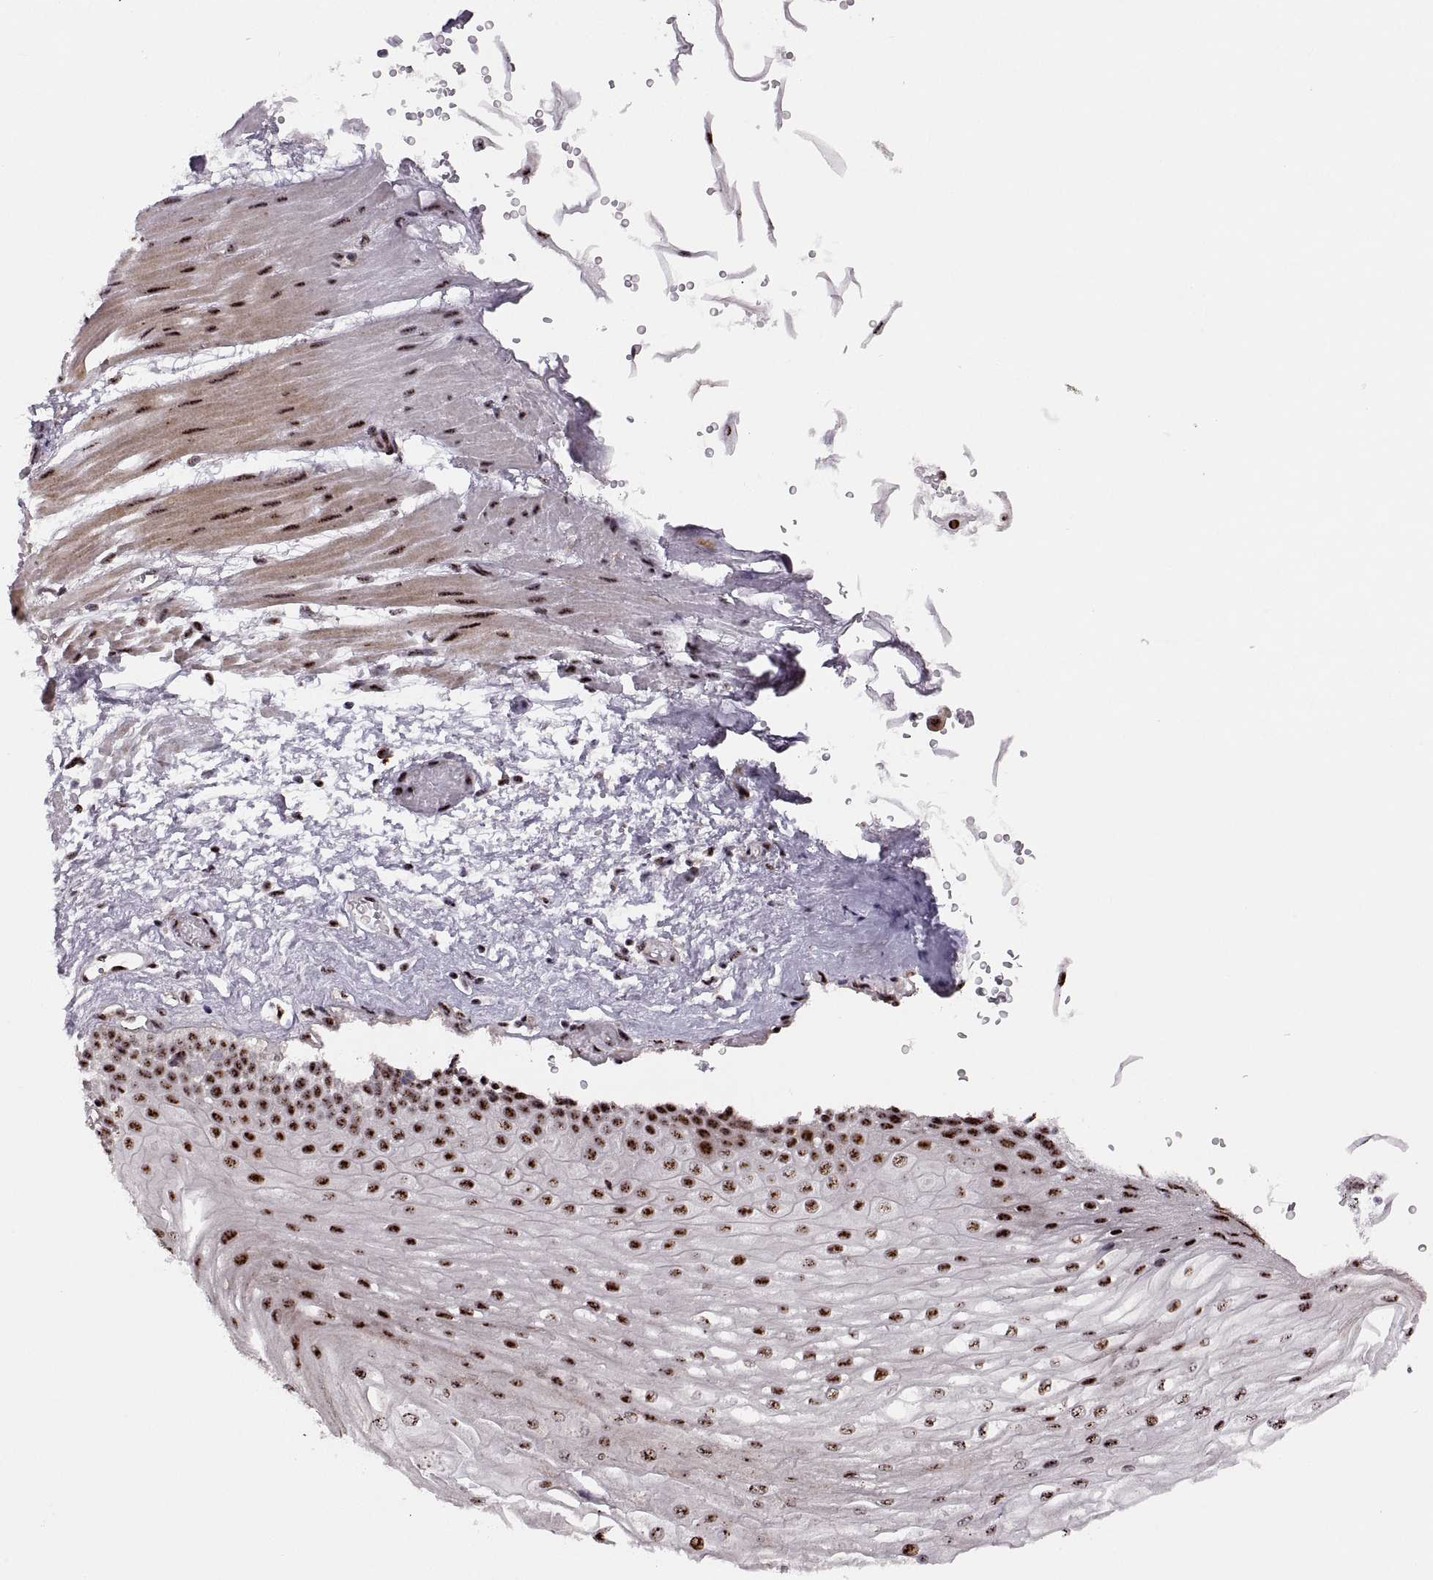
{"staining": {"intensity": "strong", "quantity": ">75%", "location": "nuclear"}, "tissue": "esophagus", "cell_type": "Squamous epithelial cells", "image_type": "normal", "snomed": [{"axis": "morphology", "description": "Normal tissue, NOS"}, {"axis": "topography", "description": "Esophagus"}], "caption": "The image displays a brown stain indicating the presence of a protein in the nuclear of squamous epithelial cells in esophagus. The protein is stained brown, and the nuclei are stained in blue (DAB (3,3'-diaminobenzidine) IHC with brightfield microscopy, high magnification).", "gene": "ZCCHC17", "patient": {"sex": "female", "age": 62}}